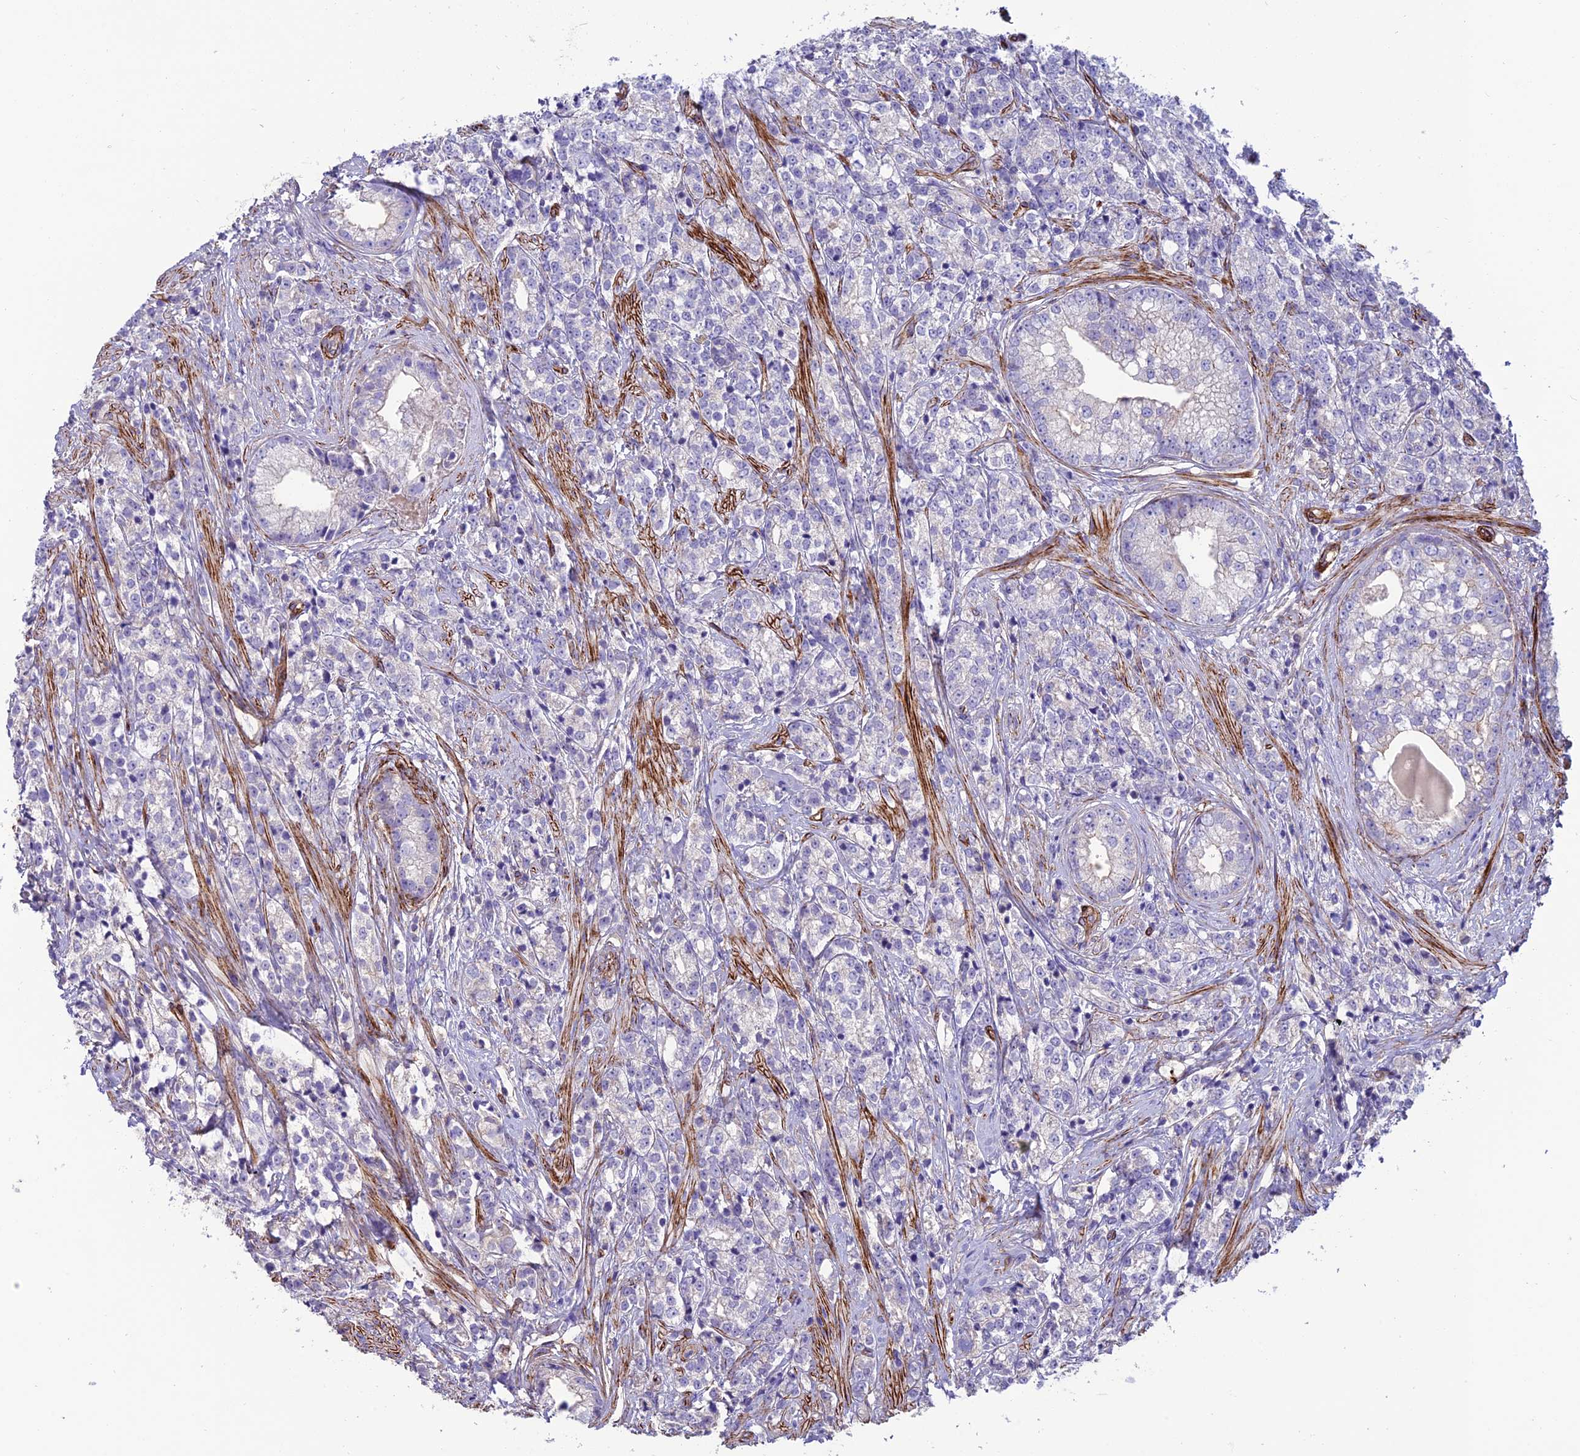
{"staining": {"intensity": "negative", "quantity": "none", "location": "none"}, "tissue": "prostate cancer", "cell_type": "Tumor cells", "image_type": "cancer", "snomed": [{"axis": "morphology", "description": "Adenocarcinoma, High grade"}, {"axis": "topography", "description": "Prostate"}], "caption": "Tumor cells show no significant staining in high-grade adenocarcinoma (prostate). Brightfield microscopy of immunohistochemistry (IHC) stained with DAB (3,3'-diaminobenzidine) (brown) and hematoxylin (blue), captured at high magnification.", "gene": "REX1BD", "patient": {"sex": "male", "age": 69}}